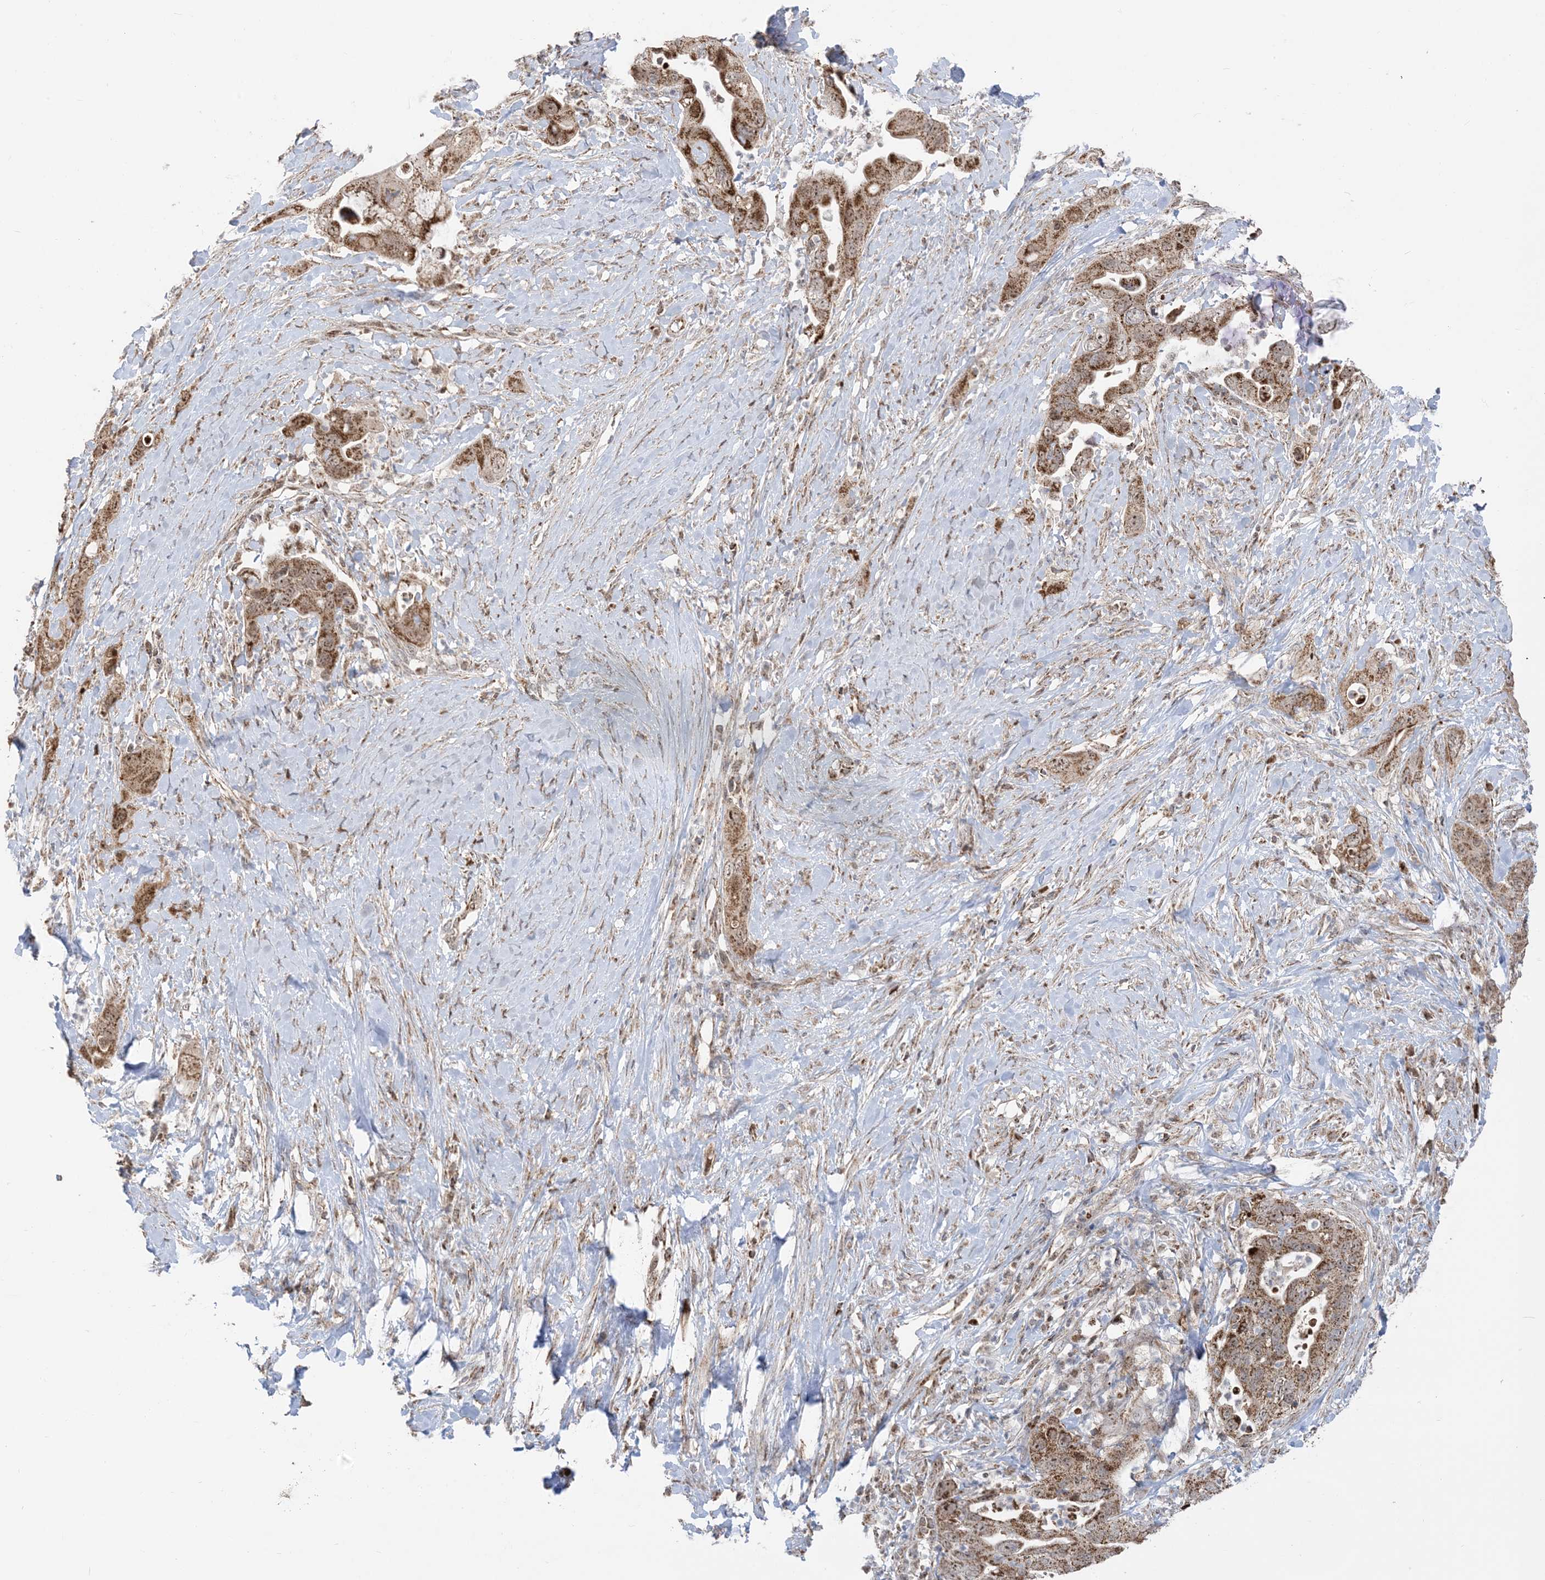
{"staining": {"intensity": "moderate", "quantity": ">75%", "location": "cytoplasmic/membranous,nuclear"}, "tissue": "pancreatic cancer", "cell_type": "Tumor cells", "image_type": "cancer", "snomed": [{"axis": "morphology", "description": "Adenocarcinoma, NOS"}, {"axis": "topography", "description": "Pancreas"}], "caption": "Immunohistochemistry of adenocarcinoma (pancreatic) displays medium levels of moderate cytoplasmic/membranous and nuclear positivity in about >75% of tumor cells.", "gene": "MAPKBP1", "patient": {"sex": "female", "age": 71}}